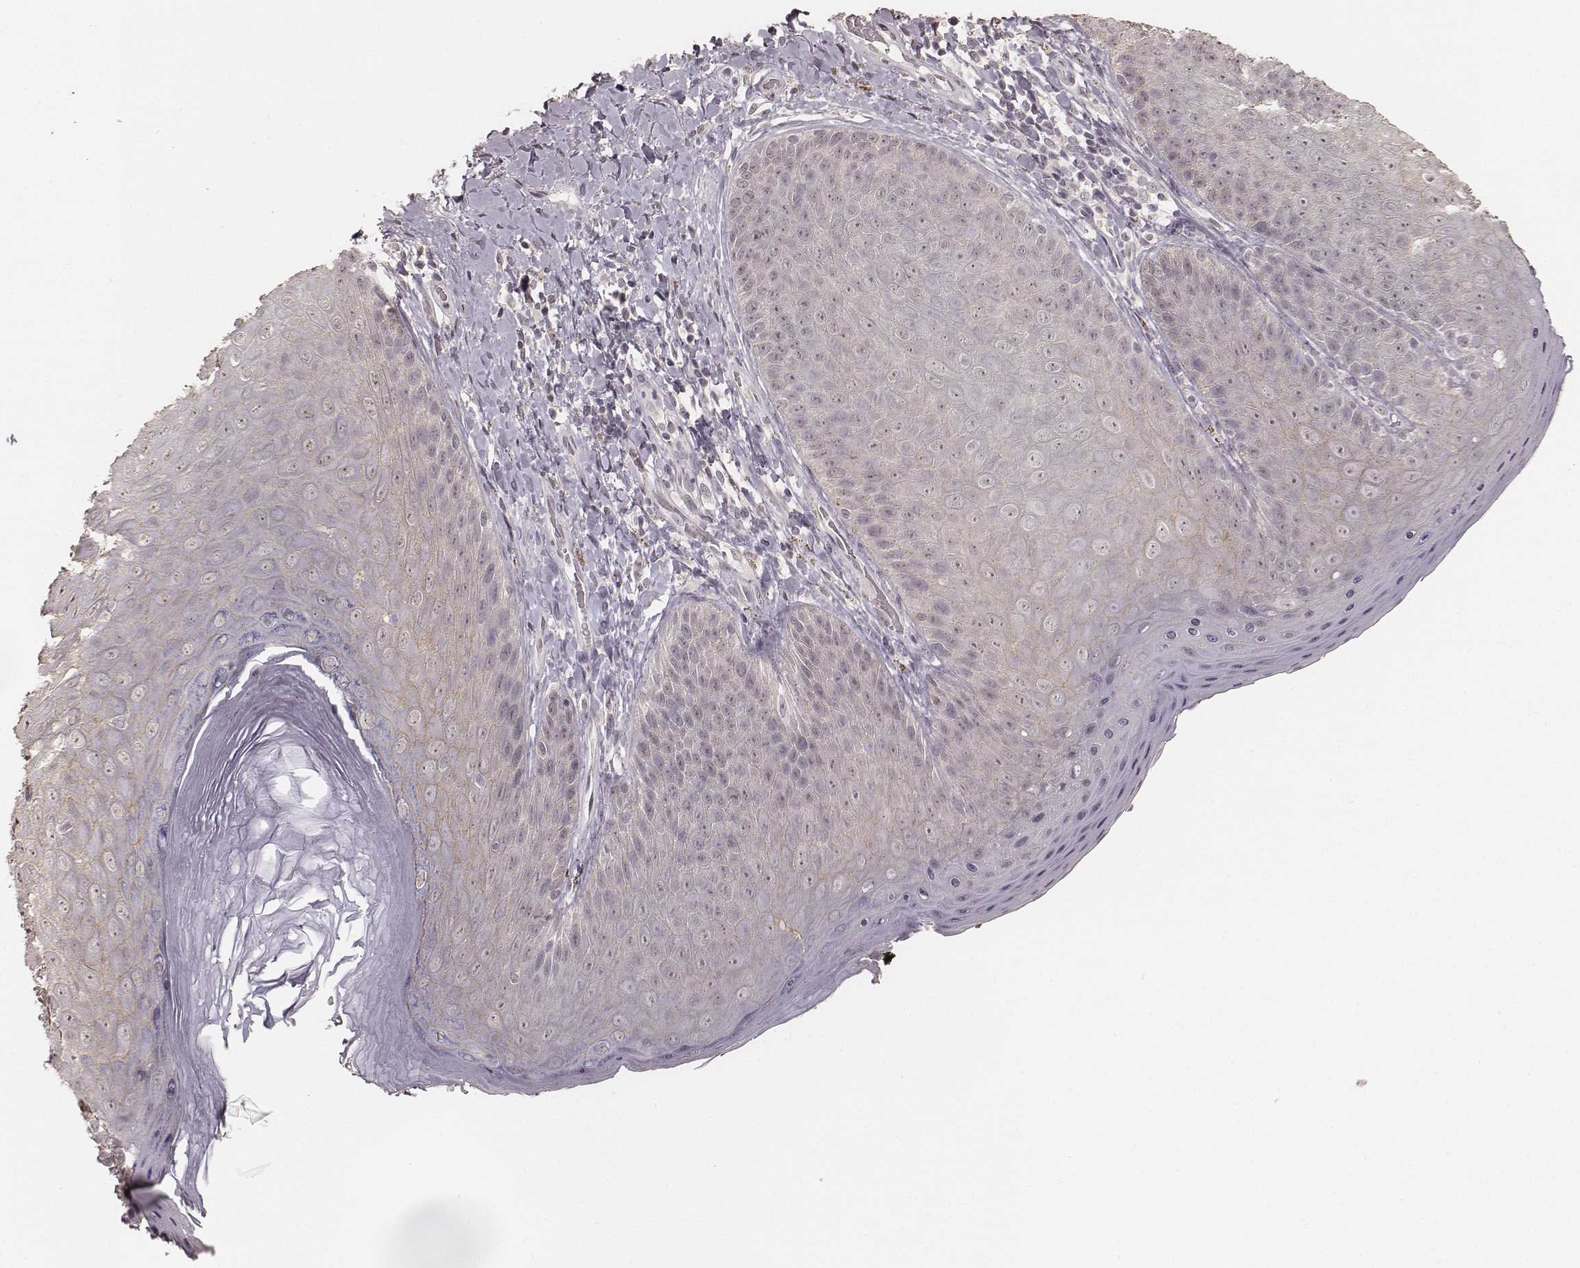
{"staining": {"intensity": "negative", "quantity": "none", "location": "none"}, "tissue": "skin", "cell_type": "Epidermal cells", "image_type": "normal", "snomed": [{"axis": "morphology", "description": "Normal tissue, NOS"}, {"axis": "topography", "description": "Anal"}], "caption": "This is an IHC micrograph of normal human skin. There is no positivity in epidermal cells.", "gene": "LY6K", "patient": {"sex": "male", "age": 53}}